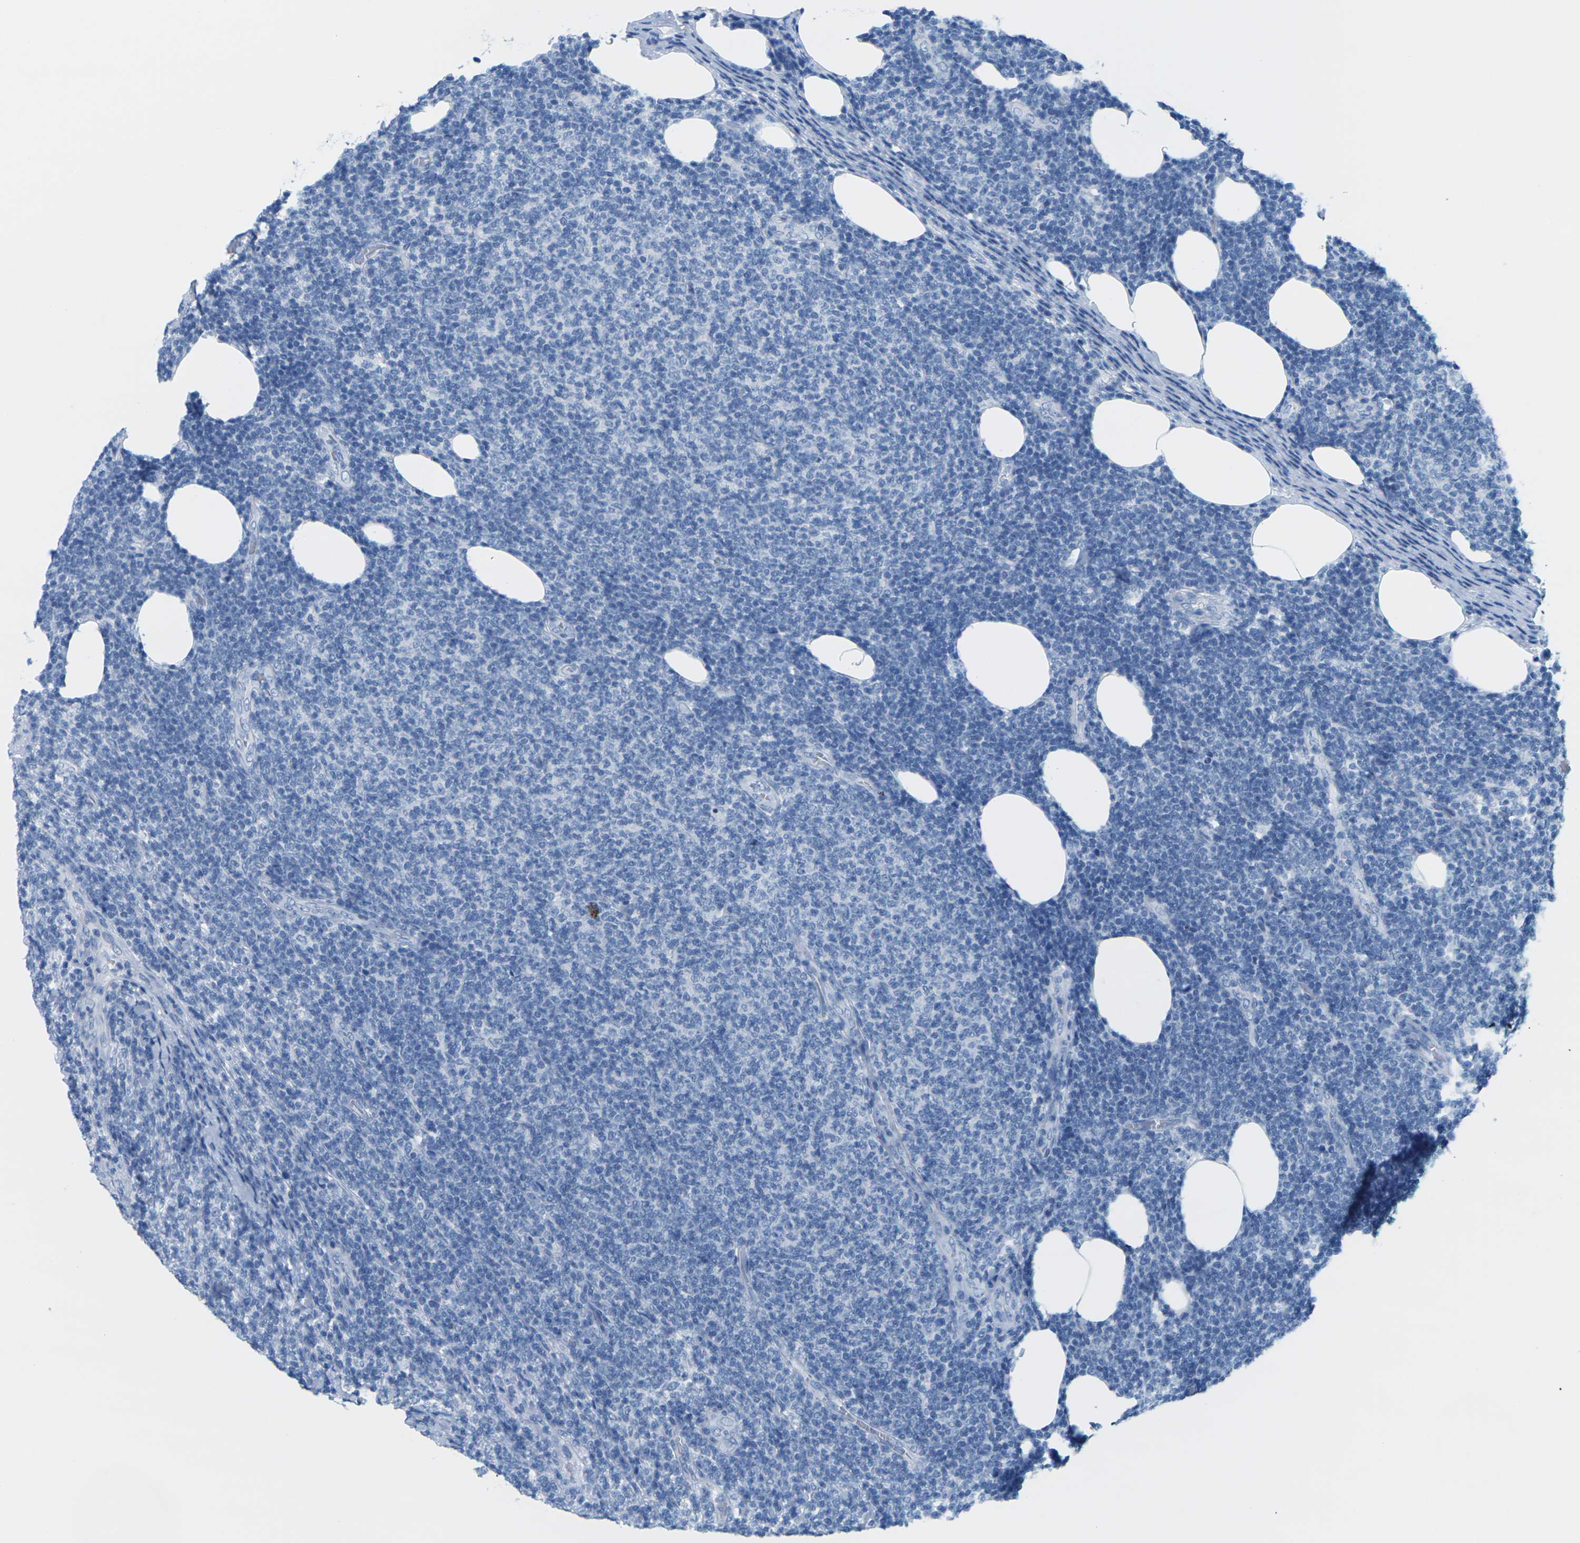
{"staining": {"intensity": "negative", "quantity": "none", "location": "none"}, "tissue": "lymphoma", "cell_type": "Tumor cells", "image_type": "cancer", "snomed": [{"axis": "morphology", "description": "Malignant lymphoma, non-Hodgkin's type, Low grade"}, {"axis": "topography", "description": "Lymph node"}], "caption": "The immunohistochemistry image has no significant expression in tumor cells of lymphoma tissue.", "gene": "SLC12A1", "patient": {"sex": "male", "age": 66}}